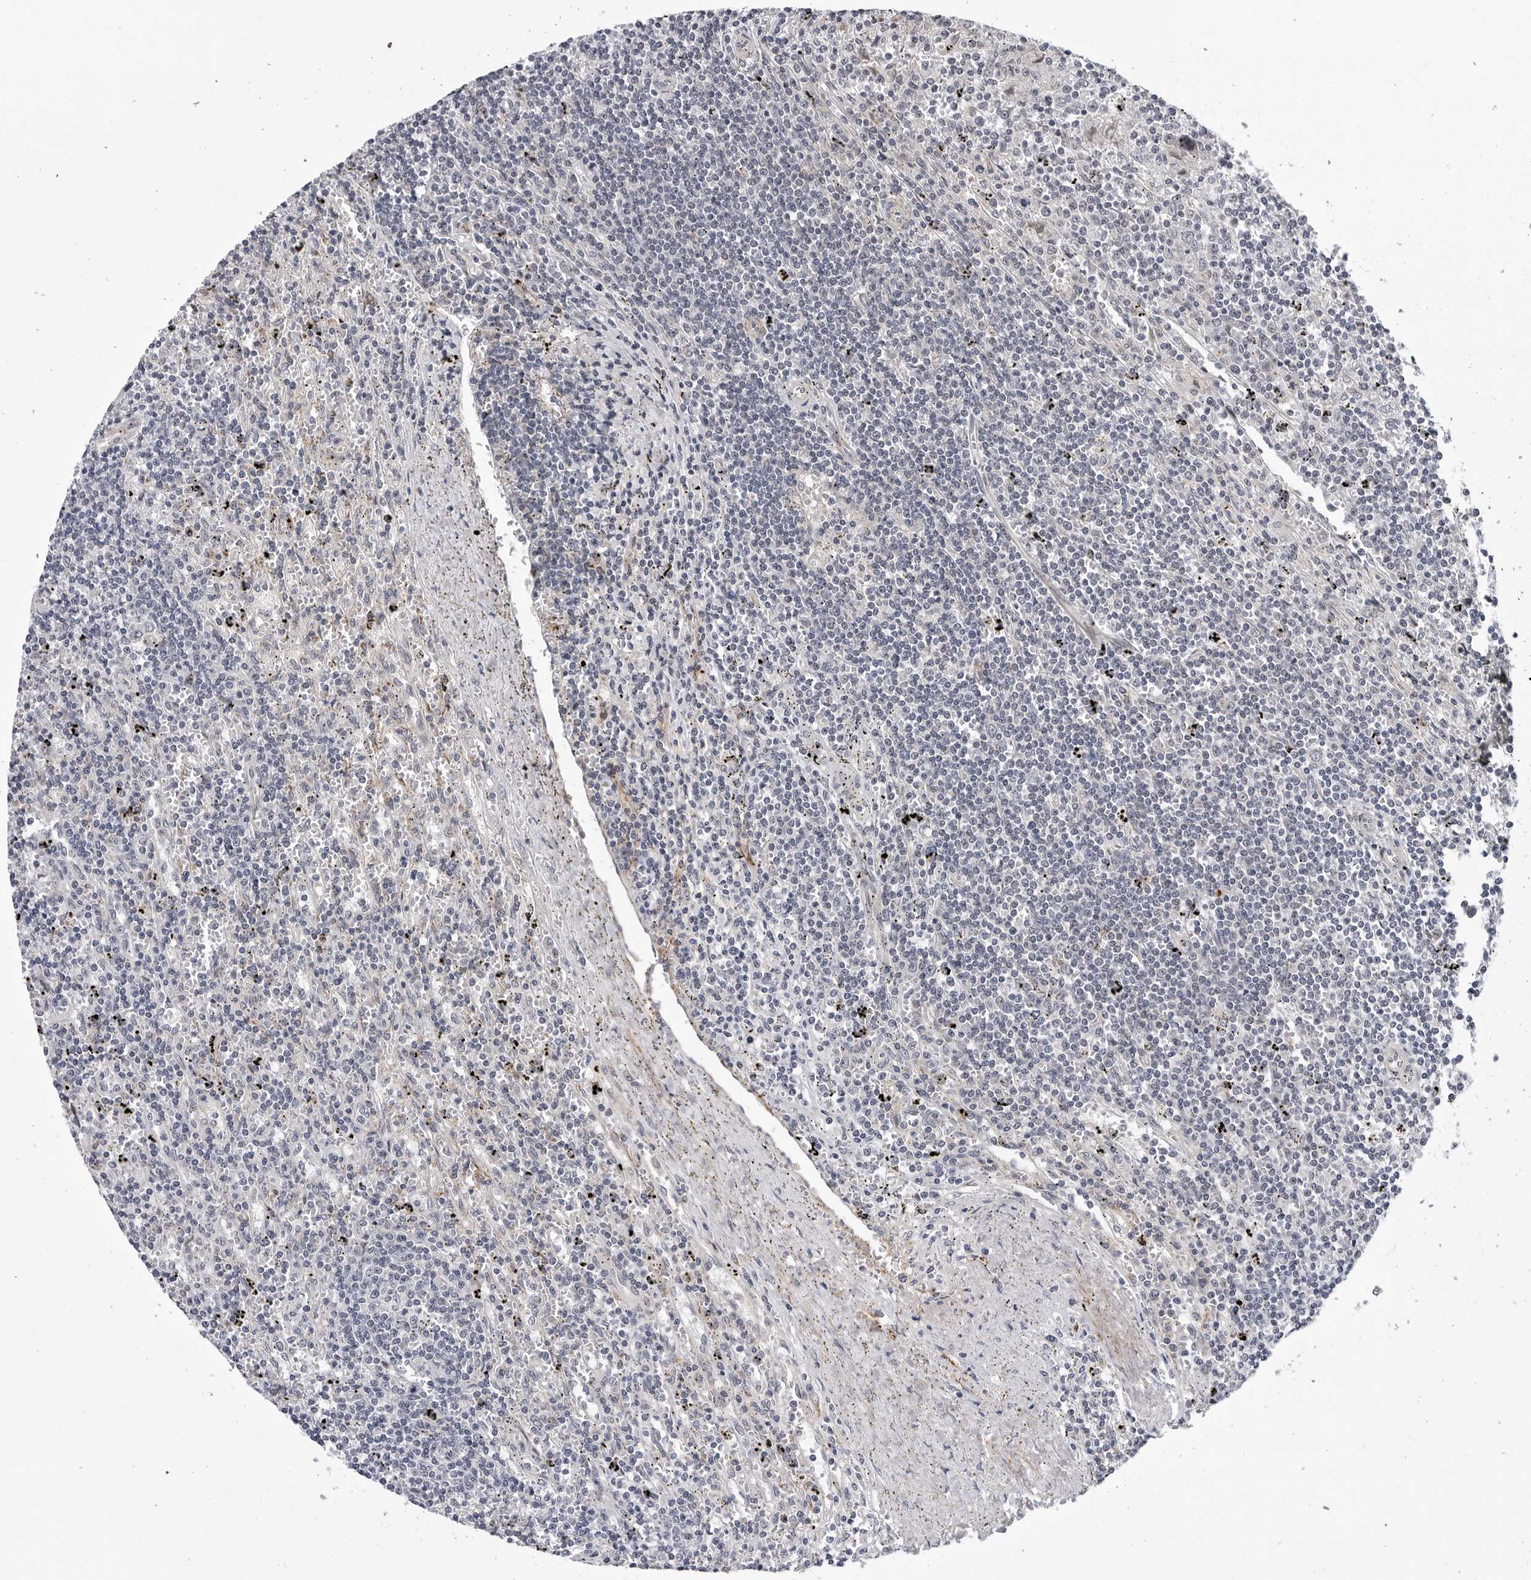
{"staining": {"intensity": "negative", "quantity": "none", "location": "none"}, "tissue": "lymphoma", "cell_type": "Tumor cells", "image_type": "cancer", "snomed": [{"axis": "morphology", "description": "Malignant lymphoma, non-Hodgkin's type, Low grade"}, {"axis": "topography", "description": "Spleen"}], "caption": "This micrograph is of lymphoma stained with immunohistochemistry (IHC) to label a protein in brown with the nuclei are counter-stained blue. There is no staining in tumor cells.", "gene": "KIAA1614", "patient": {"sex": "male", "age": 76}}